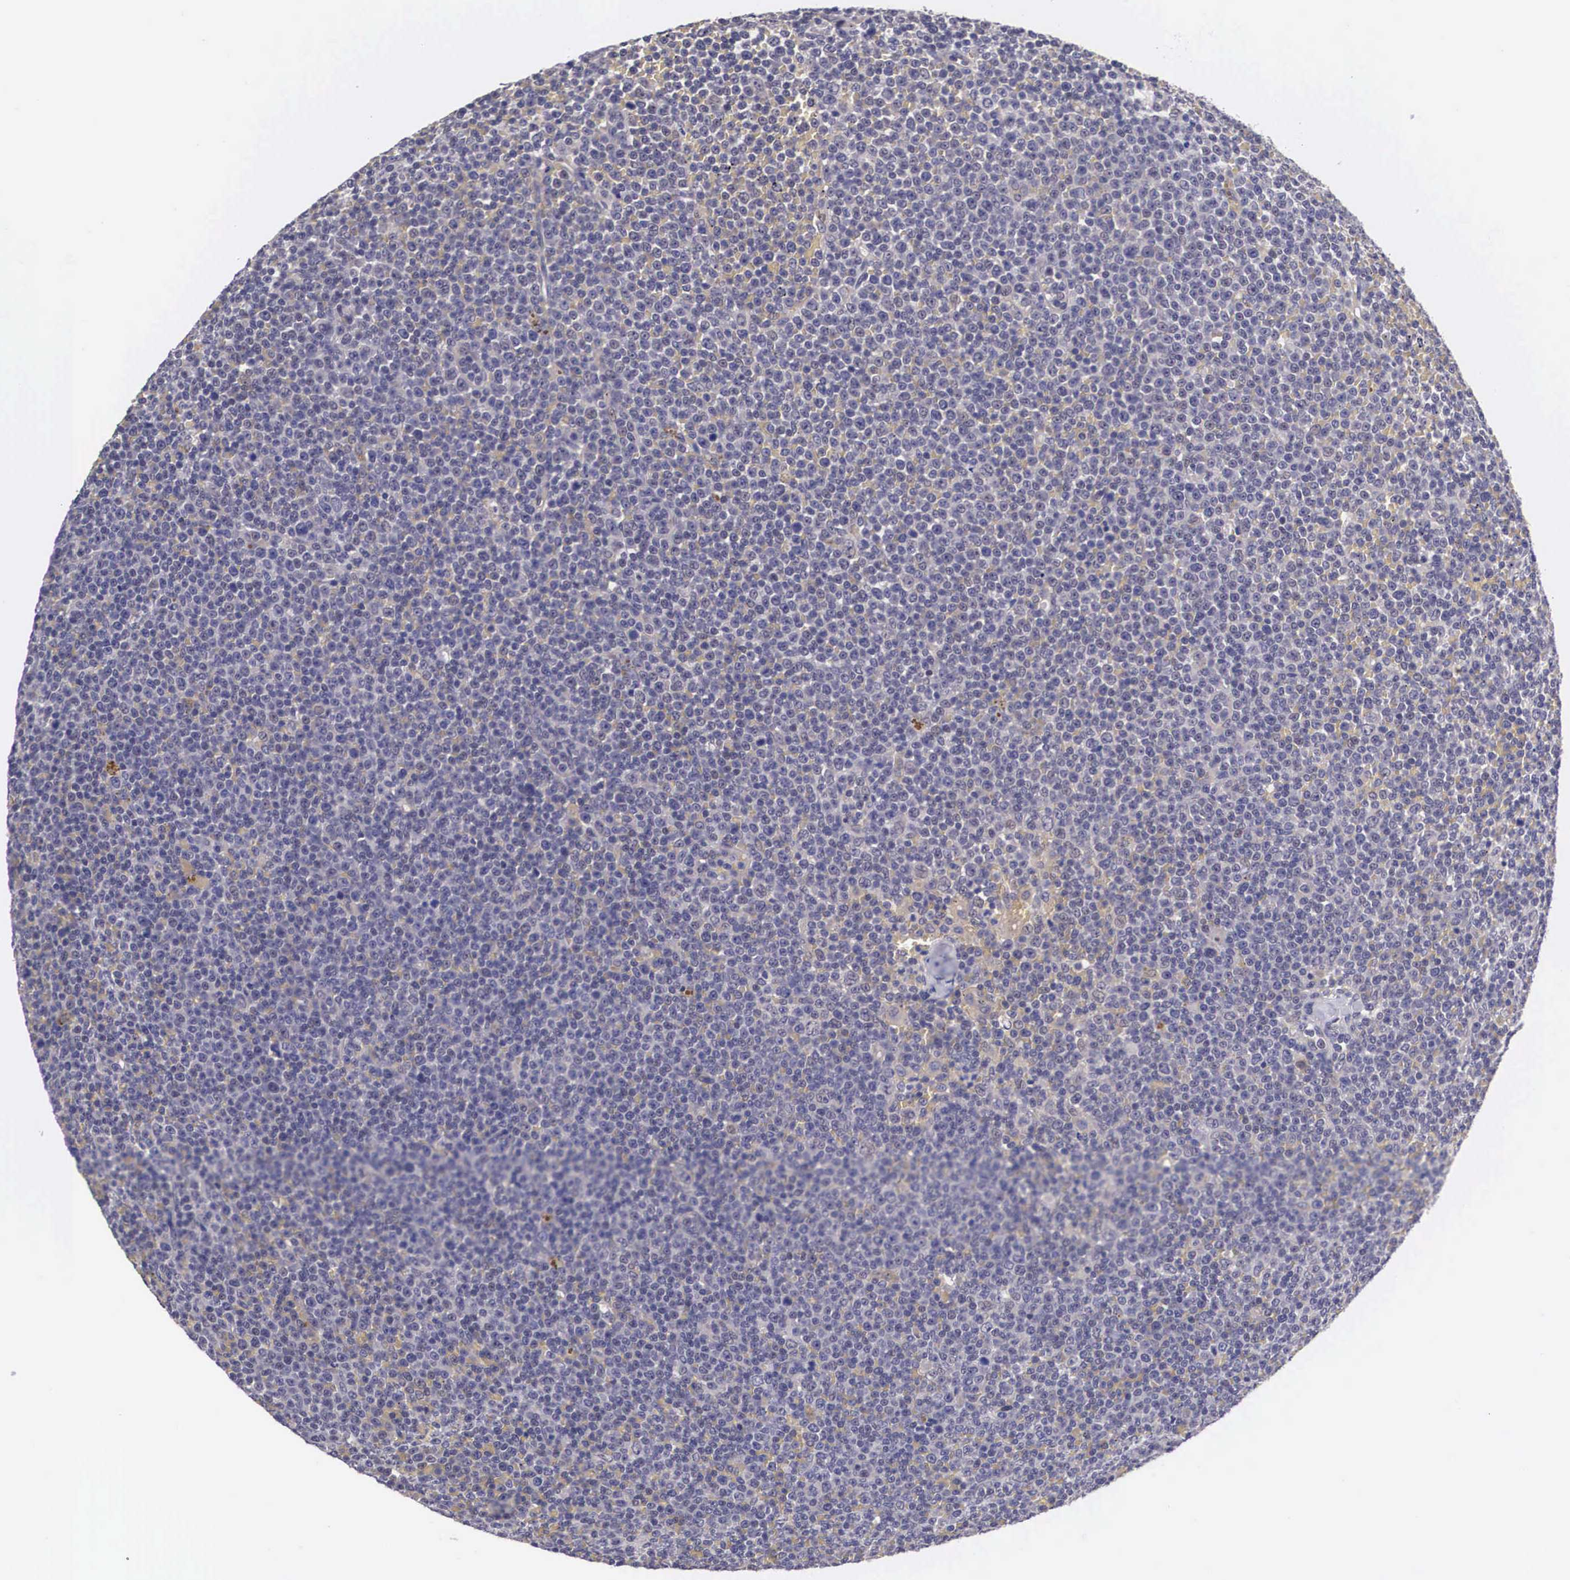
{"staining": {"intensity": "weak", "quantity": "25%-75%", "location": "cytoplasmic/membranous"}, "tissue": "lymphoma", "cell_type": "Tumor cells", "image_type": "cancer", "snomed": [{"axis": "morphology", "description": "Malignant lymphoma, non-Hodgkin's type, Low grade"}, {"axis": "topography", "description": "Lymph node"}], "caption": "Brown immunohistochemical staining in lymphoma shows weak cytoplasmic/membranous staining in about 25%-75% of tumor cells.", "gene": "OTX2", "patient": {"sex": "male", "age": 50}}